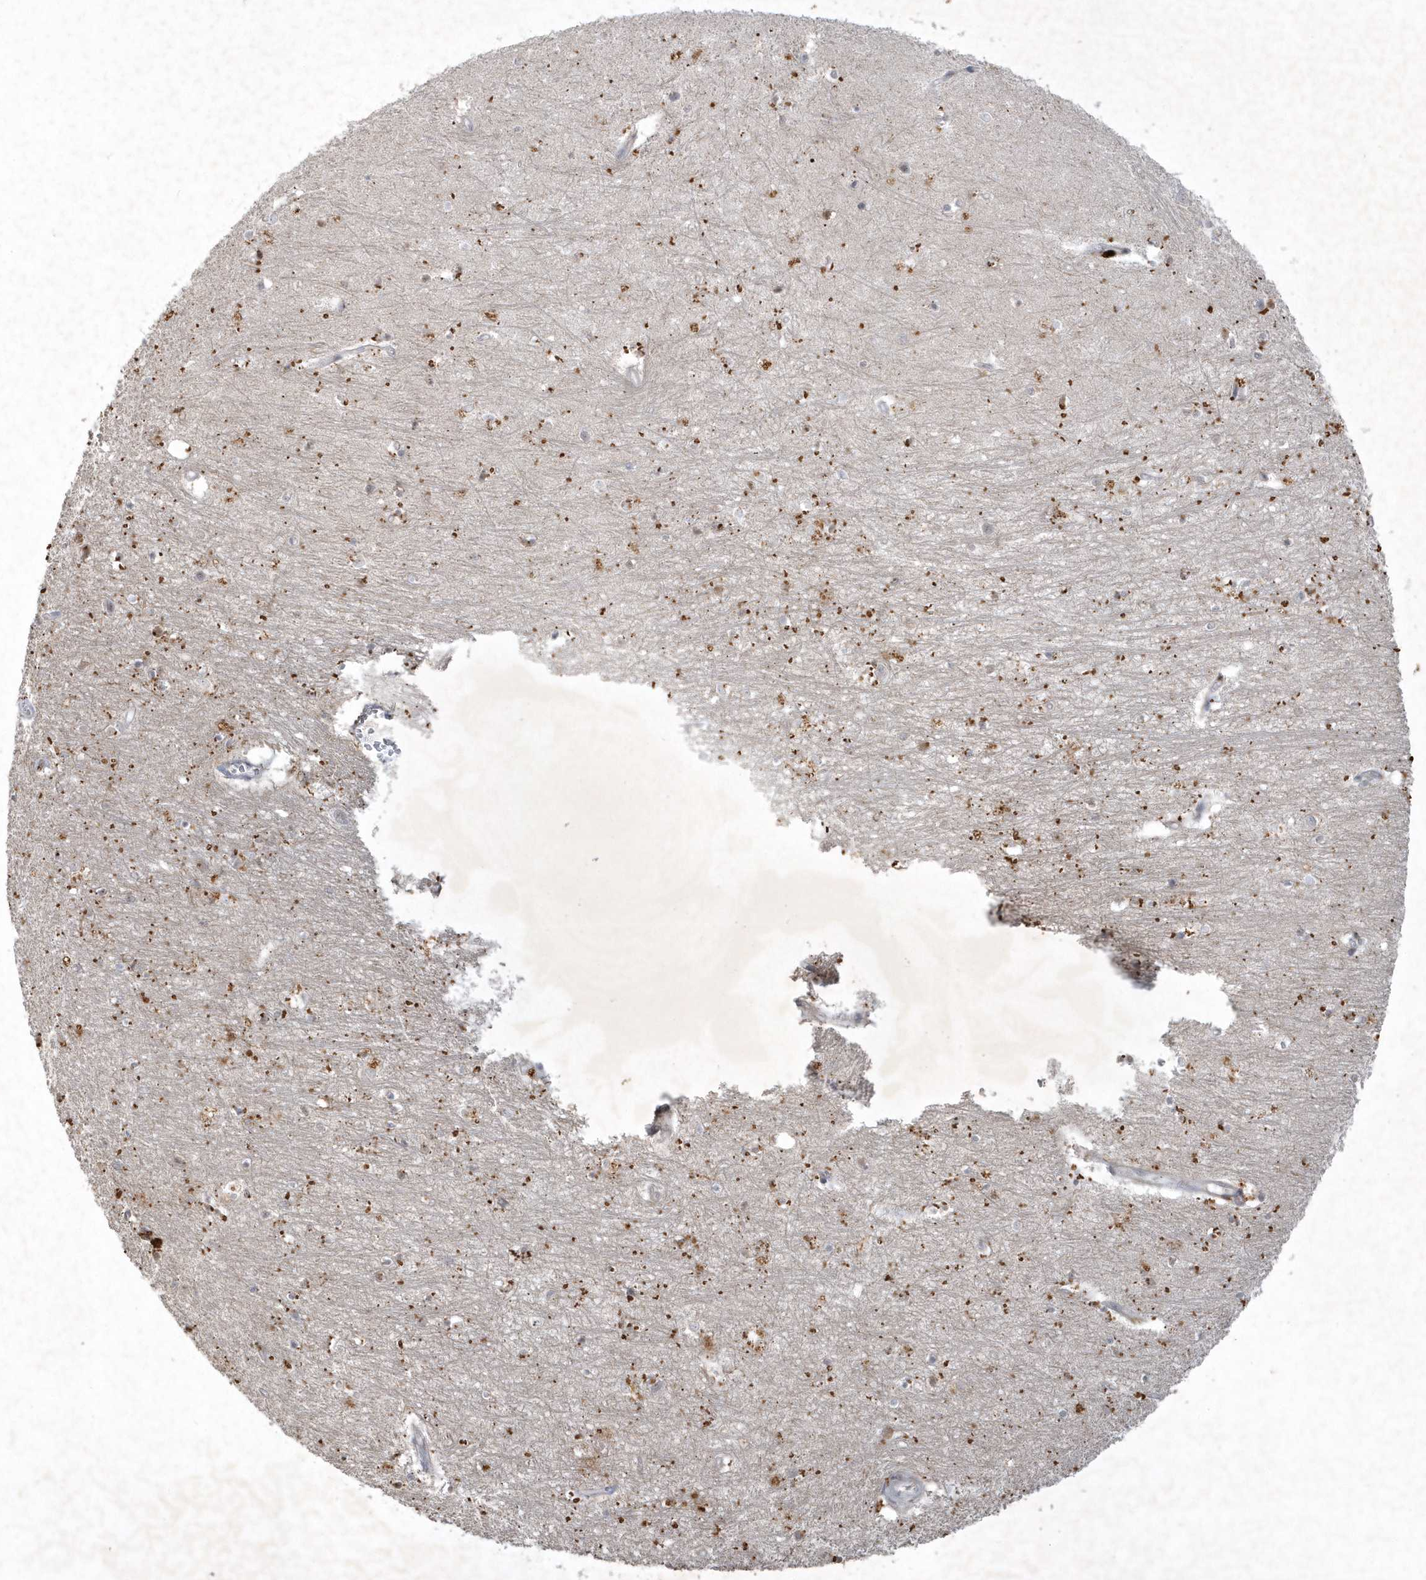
{"staining": {"intensity": "weak", "quantity": "<25%", "location": "cytoplasmic/membranous"}, "tissue": "hippocampus", "cell_type": "Glial cells", "image_type": "normal", "snomed": [{"axis": "morphology", "description": "Normal tissue, NOS"}, {"axis": "topography", "description": "Hippocampus"}], "caption": "DAB (3,3'-diaminobenzidine) immunohistochemical staining of benign hippocampus demonstrates no significant positivity in glial cells.", "gene": "THG1L", "patient": {"sex": "female", "age": 64}}